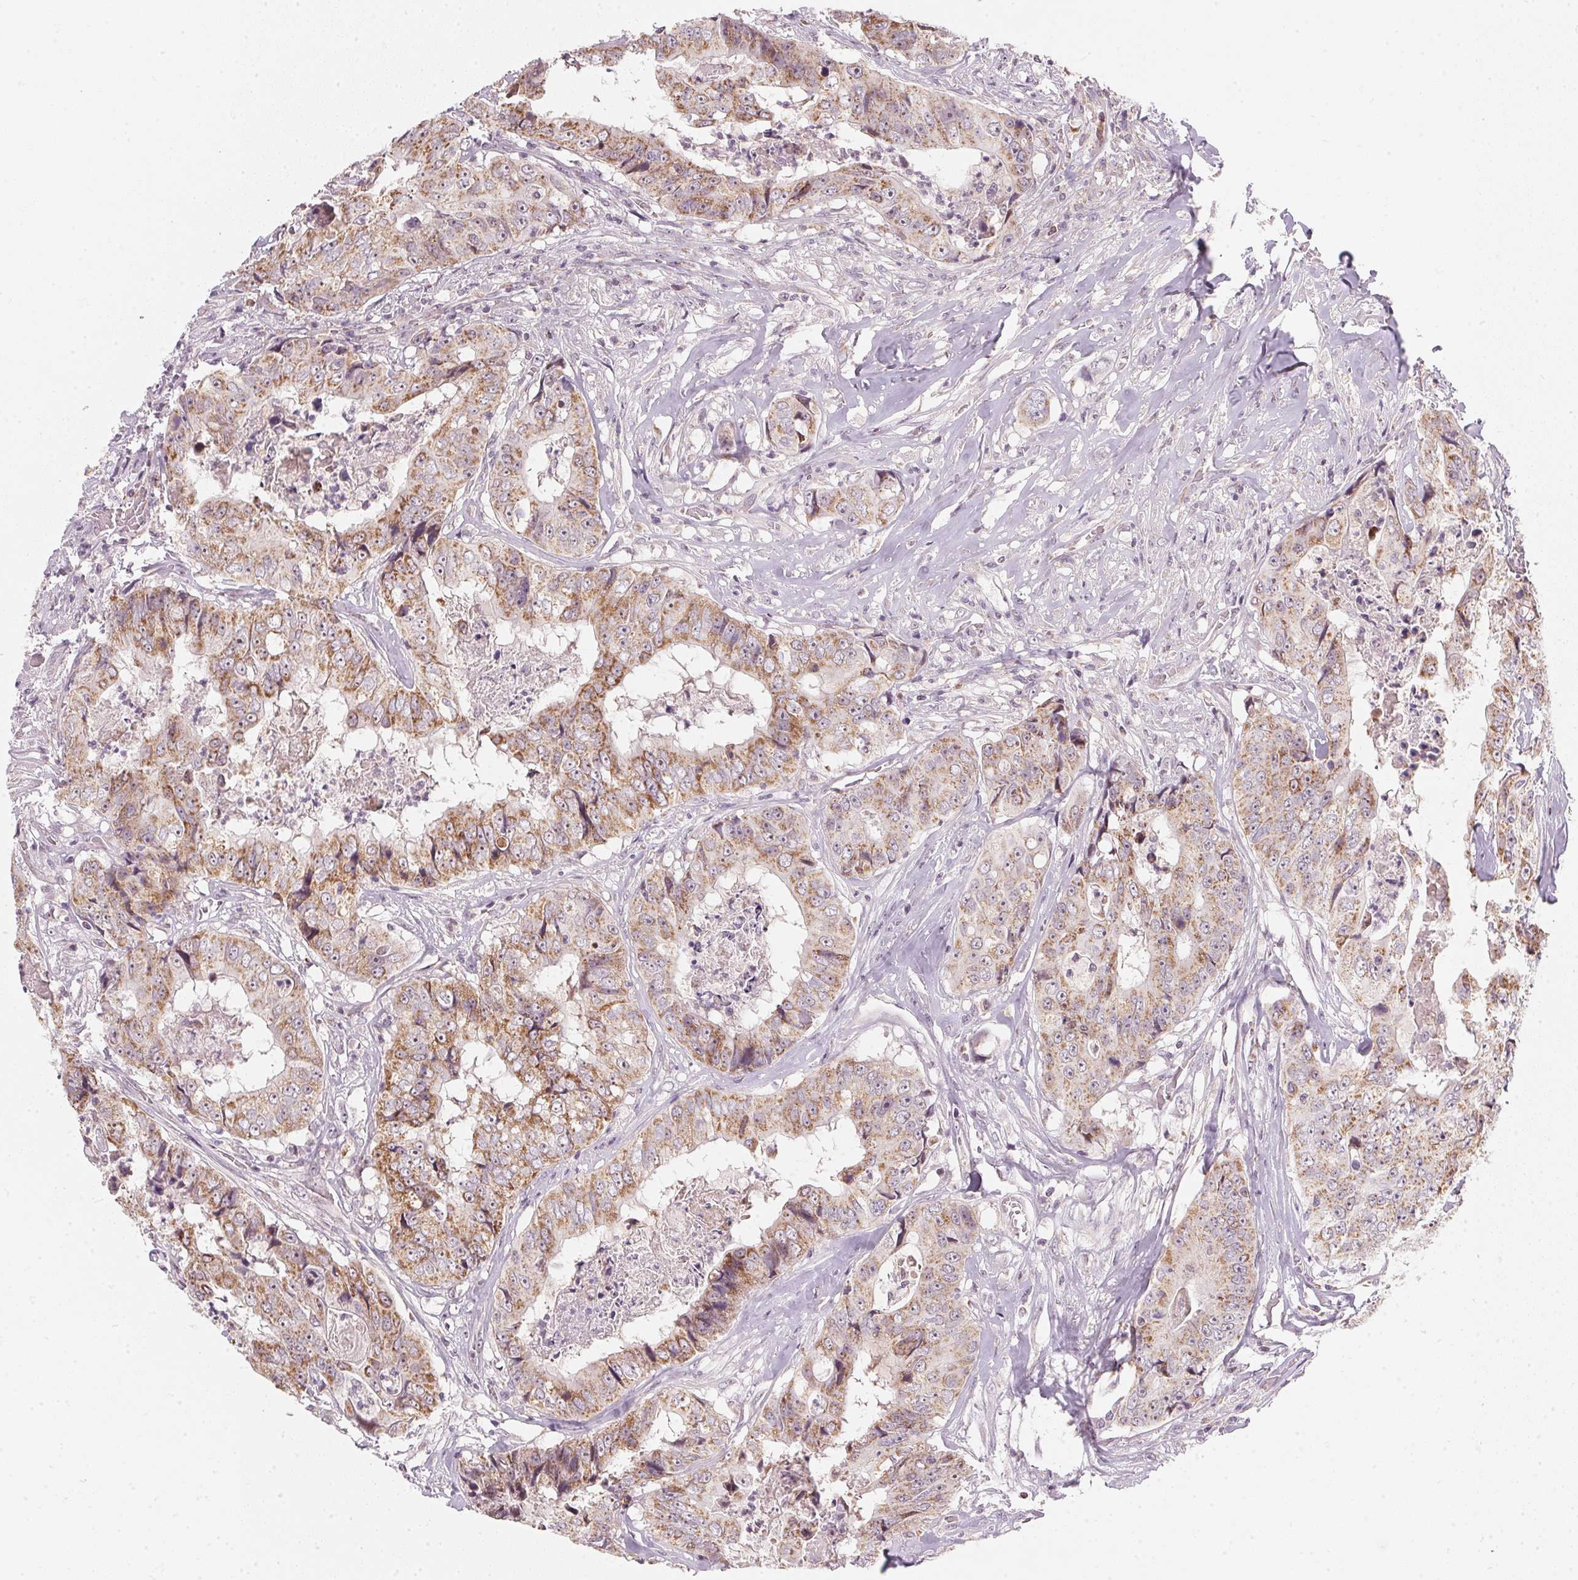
{"staining": {"intensity": "moderate", "quantity": ">75%", "location": "cytoplasmic/membranous"}, "tissue": "colorectal cancer", "cell_type": "Tumor cells", "image_type": "cancer", "snomed": [{"axis": "morphology", "description": "Adenocarcinoma, NOS"}, {"axis": "topography", "description": "Rectum"}], "caption": "Adenocarcinoma (colorectal) stained with DAB immunohistochemistry (IHC) demonstrates medium levels of moderate cytoplasmic/membranous expression in approximately >75% of tumor cells. (brown staining indicates protein expression, while blue staining denotes nuclei).", "gene": "COQ7", "patient": {"sex": "female", "age": 62}}